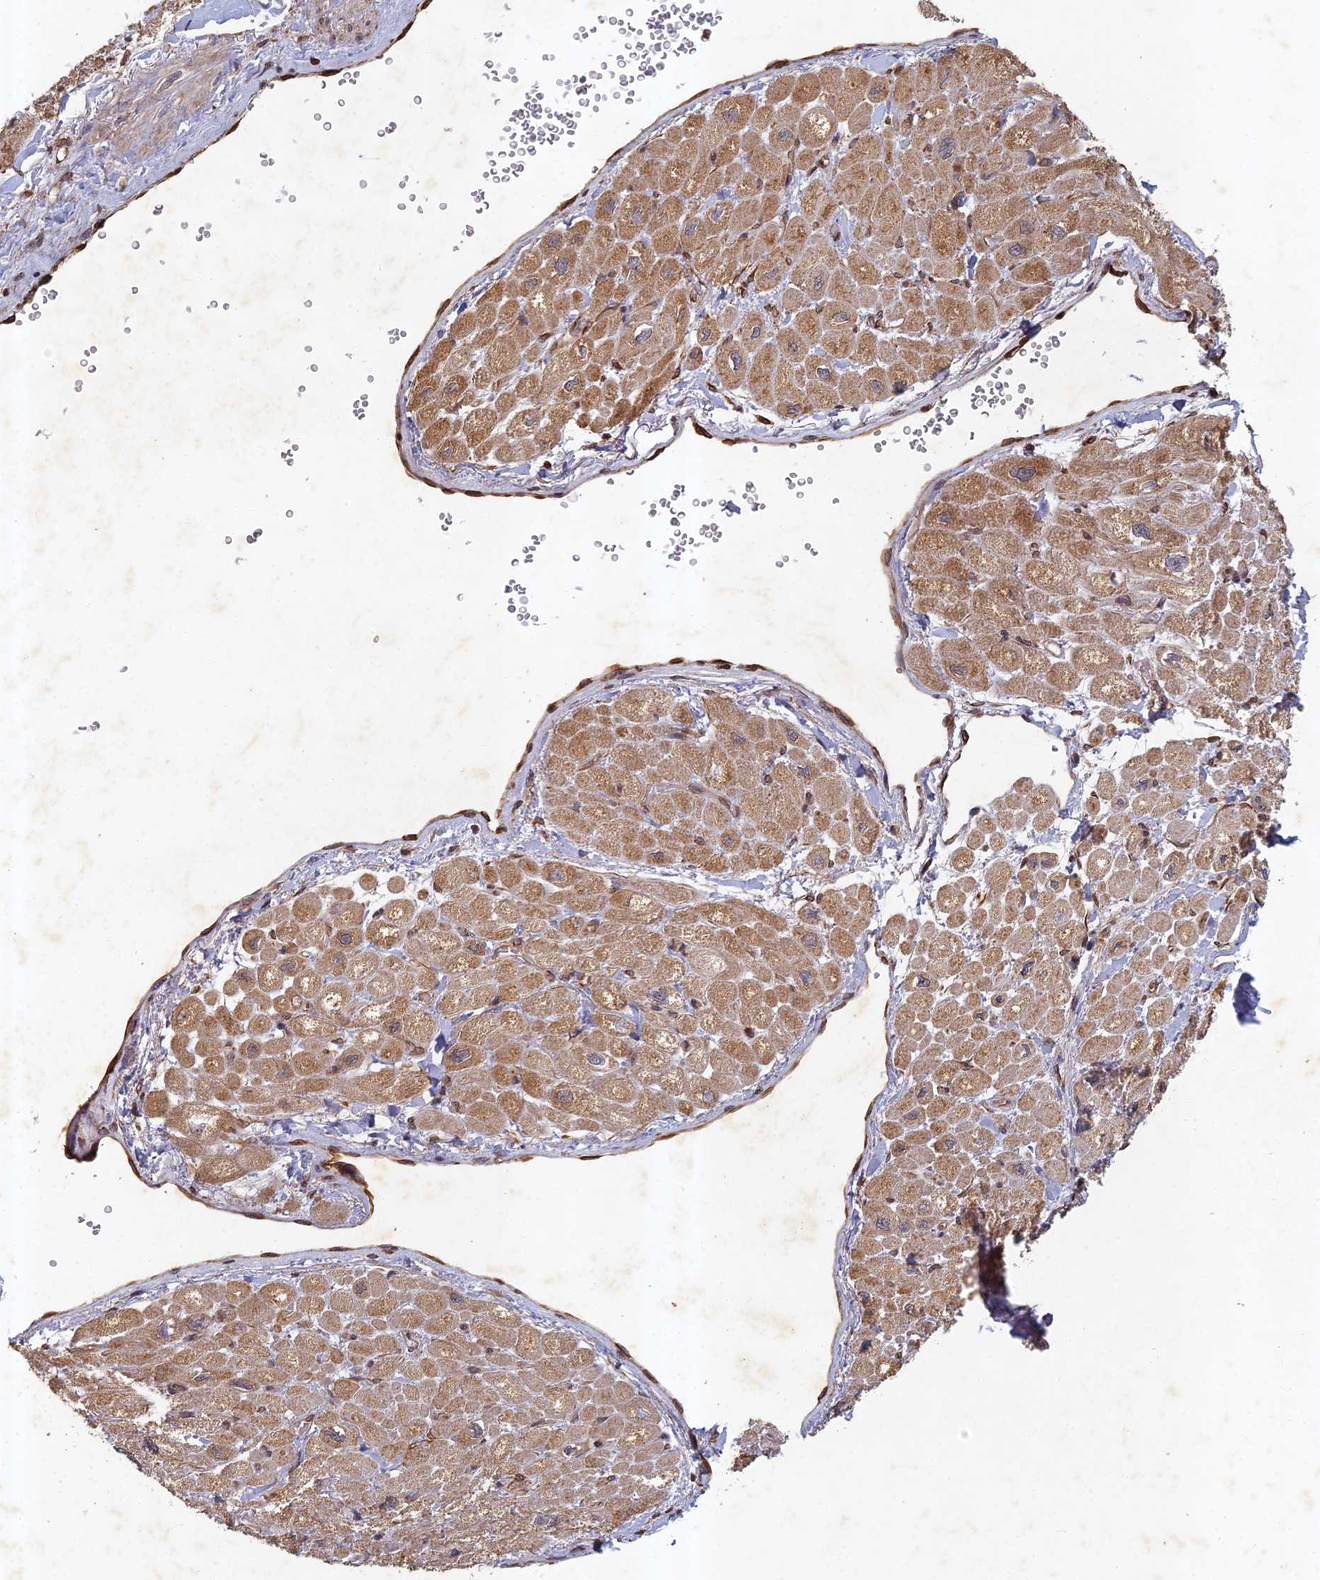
{"staining": {"intensity": "moderate", "quantity": "25%-75%", "location": "cytoplasmic/membranous"}, "tissue": "heart muscle", "cell_type": "Cardiomyocytes", "image_type": "normal", "snomed": [{"axis": "morphology", "description": "Normal tissue, NOS"}, {"axis": "topography", "description": "Heart"}], "caption": "Immunohistochemistry (DAB) staining of unremarkable human heart muscle exhibits moderate cytoplasmic/membranous protein staining in approximately 25%-75% of cardiomyocytes. (DAB (3,3'-diaminobenzidine) = brown stain, brightfield microscopy at high magnification).", "gene": "ABCB10", "patient": {"sex": "male", "age": 65}}